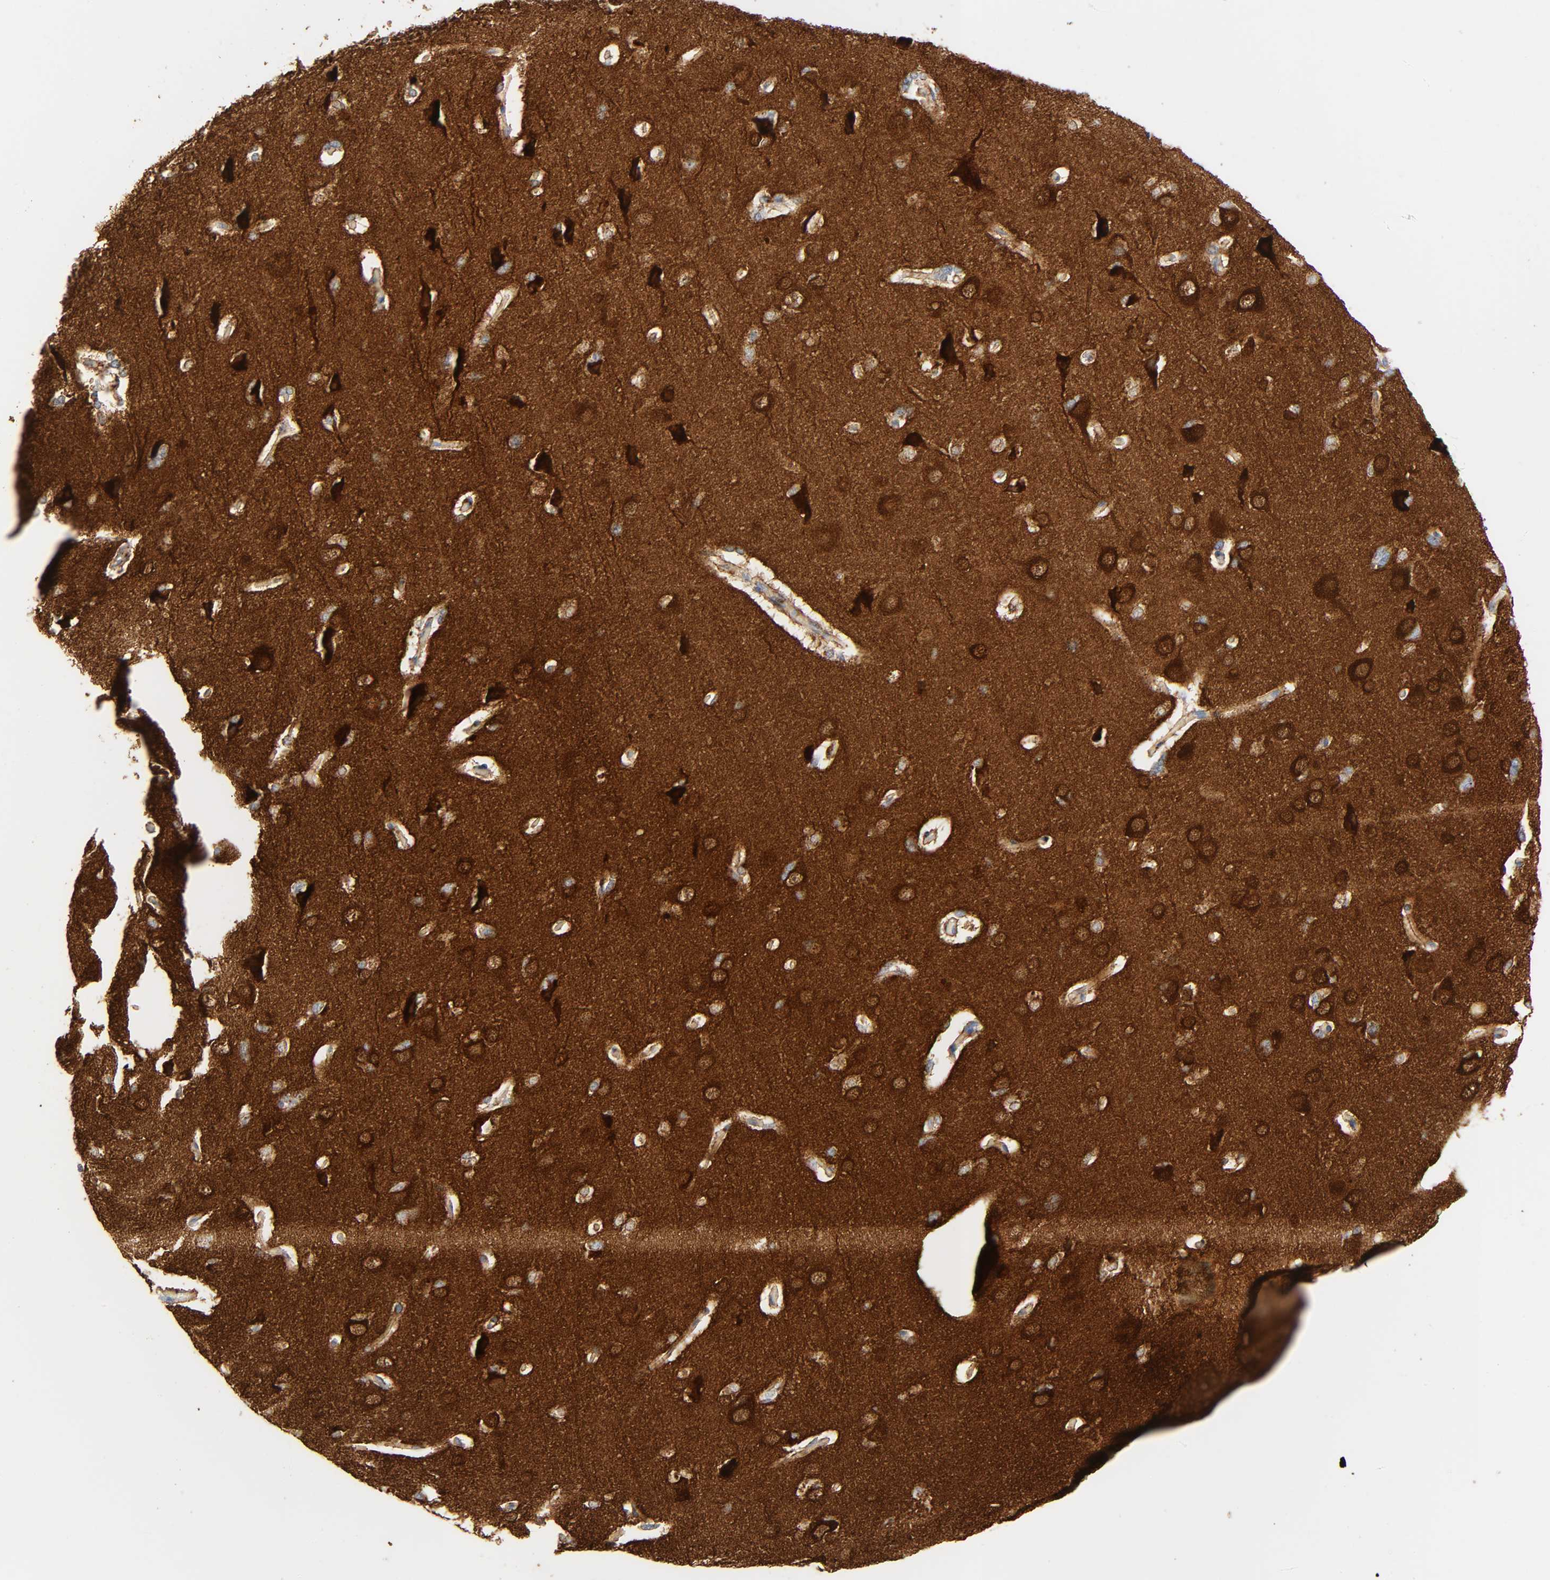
{"staining": {"intensity": "weak", "quantity": ">75%", "location": "cytoplasmic/membranous"}, "tissue": "cerebral cortex", "cell_type": "Endothelial cells", "image_type": "normal", "snomed": [{"axis": "morphology", "description": "Normal tissue, NOS"}, {"axis": "topography", "description": "Cerebral cortex"}], "caption": "Brown immunohistochemical staining in unremarkable cerebral cortex shows weak cytoplasmic/membranous expression in about >75% of endothelial cells.", "gene": "CAMK2A", "patient": {"sex": "male", "age": 62}}